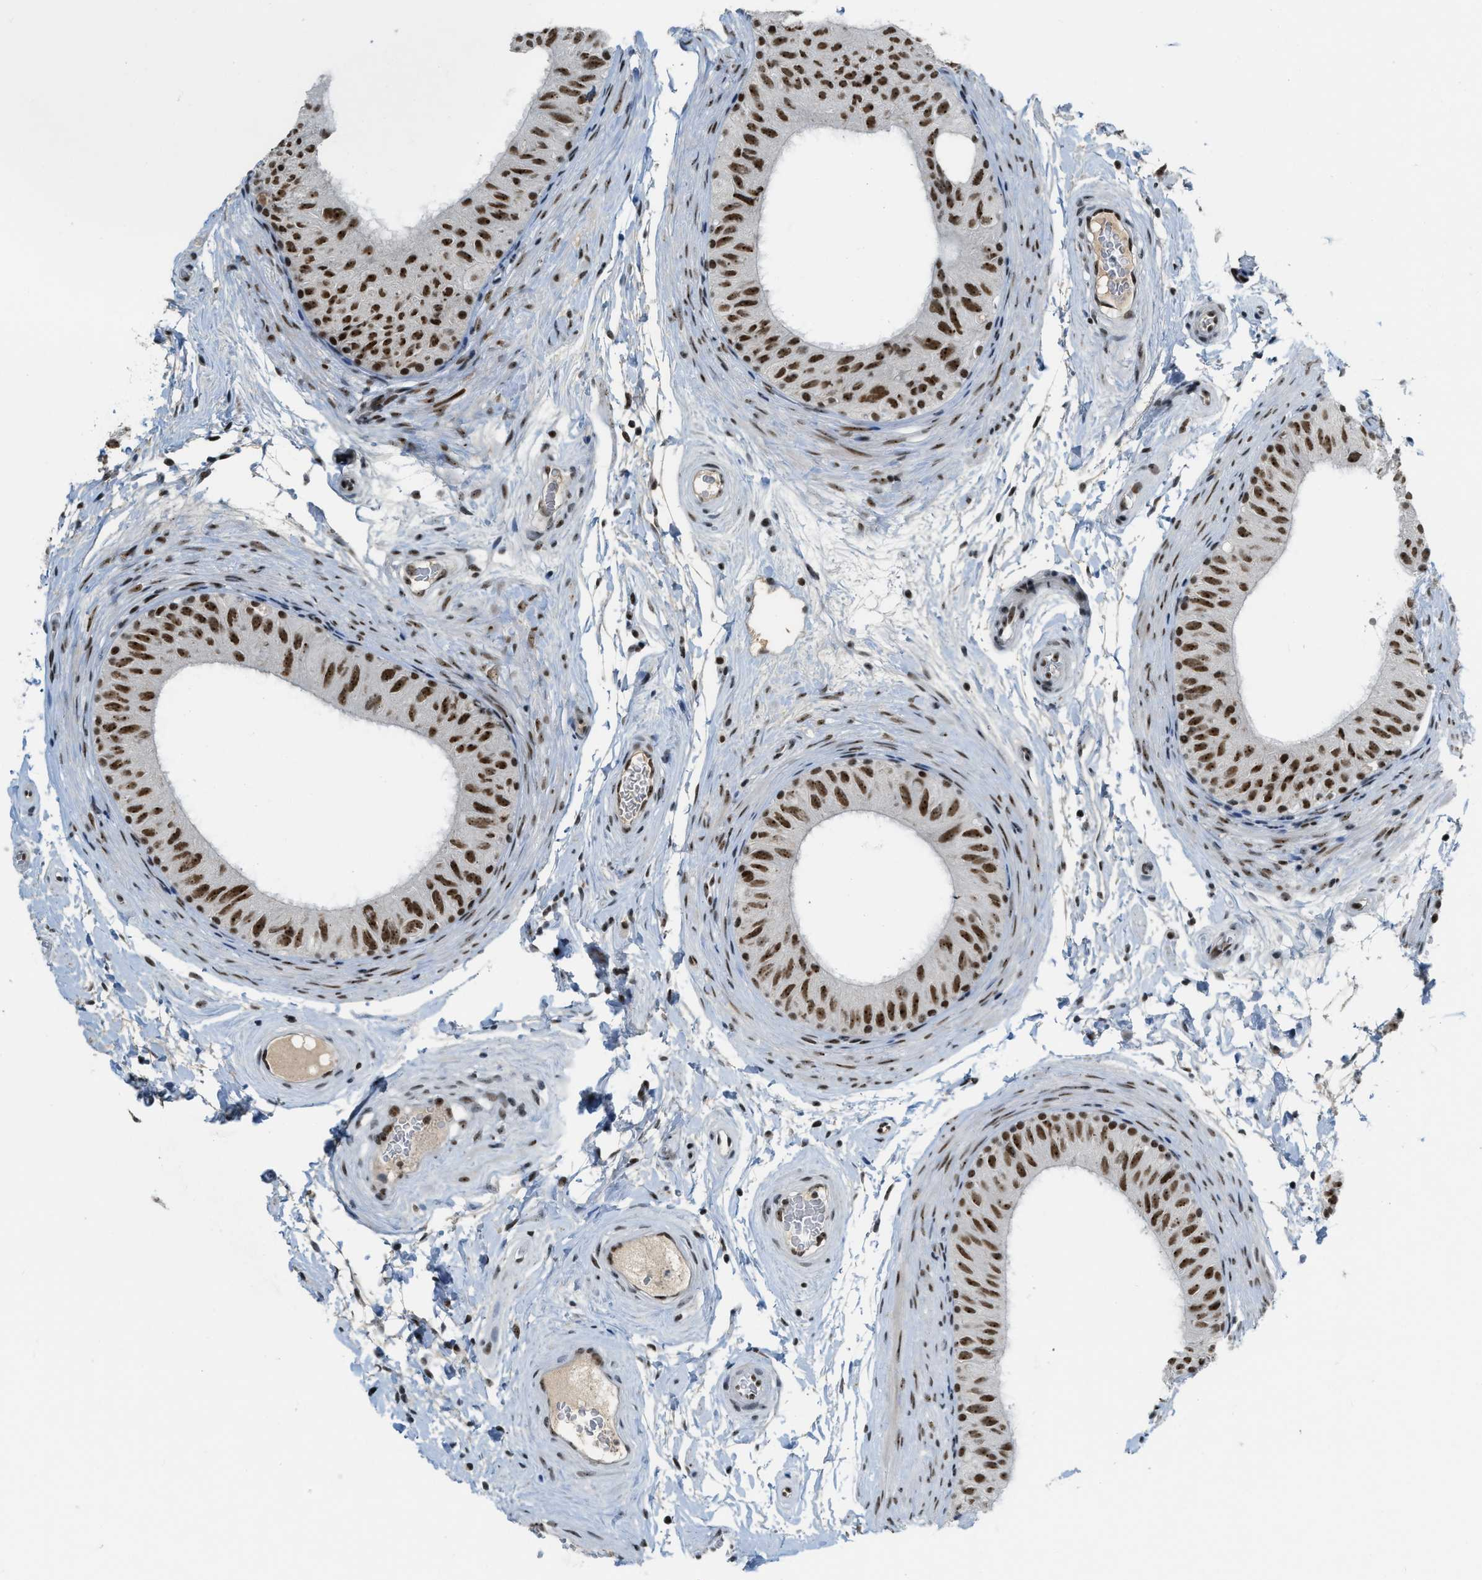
{"staining": {"intensity": "strong", "quantity": ">75%", "location": "nuclear"}, "tissue": "epididymis", "cell_type": "Glandular cells", "image_type": "normal", "snomed": [{"axis": "morphology", "description": "Normal tissue, NOS"}, {"axis": "topography", "description": "Epididymis"}], "caption": "This photomicrograph demonstrates normal epididymis stained with immunohistochemistry (IHC) to label a protein in brown. The nuclear of glandular cells show strong positivity for the protein. Nuclei are counter-stained blue.", "gene": "URB1", "patient": {"sex": "male", "age": 34}}